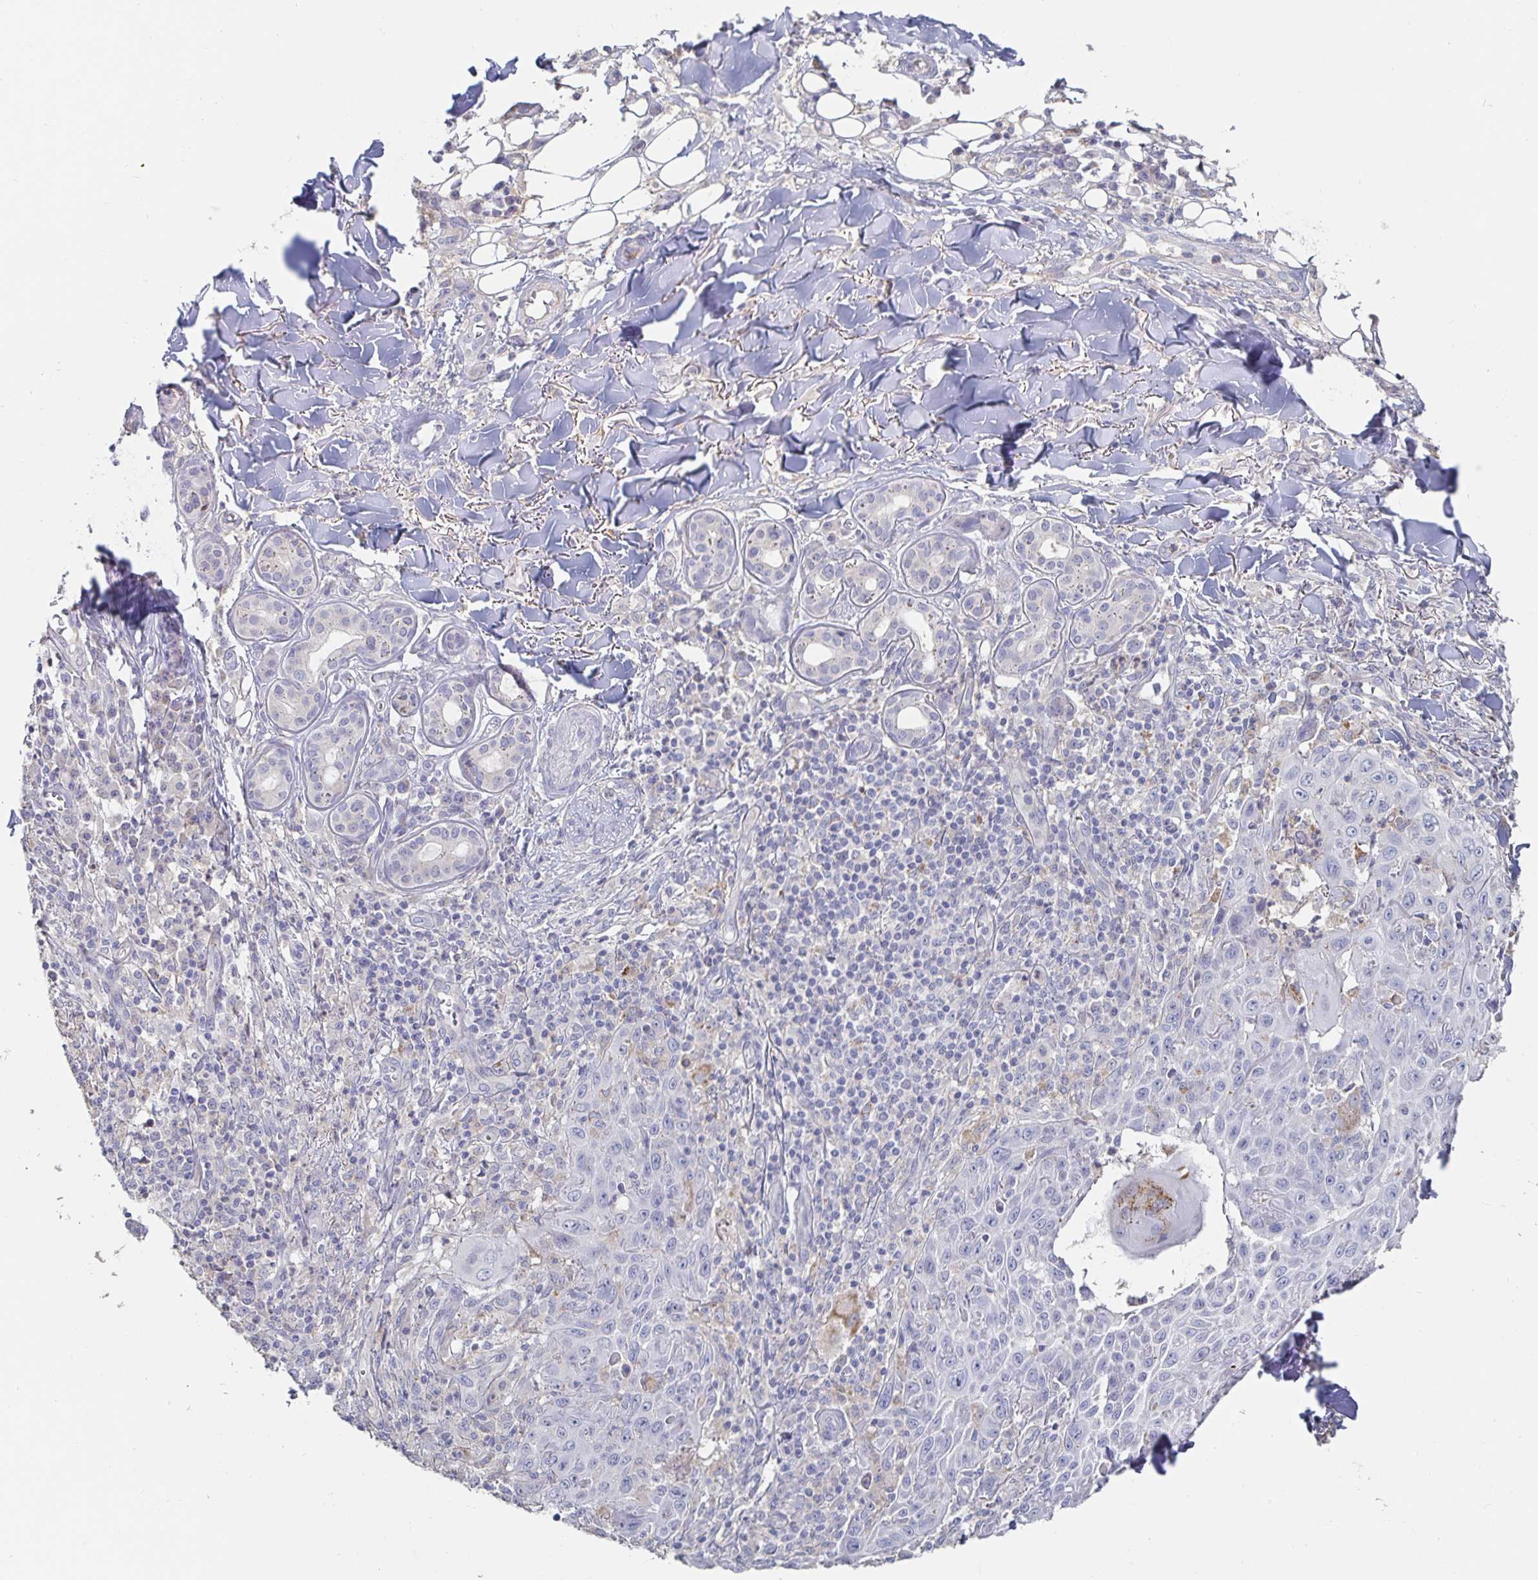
{"staining": {"intensity": "negative", "quantity": "none", "location": "none"}, "tissue": "skin cancer", "cell_type": "Tumor cells", "image_type": "cancer", "snomed": [{"axis": "morphology", "description": "Squamous cell carcinoma, NOS"}, {"axis": "topography", "description": "Skin"}], "caption": "IHC histopathology image of human skin cancer (squamous cell carcinoma) stained for a protein (brown), which demonstrates no expression in tumor cells.", "gene": "SPPL3", "patient": {"sex": "male", "age": 75}}